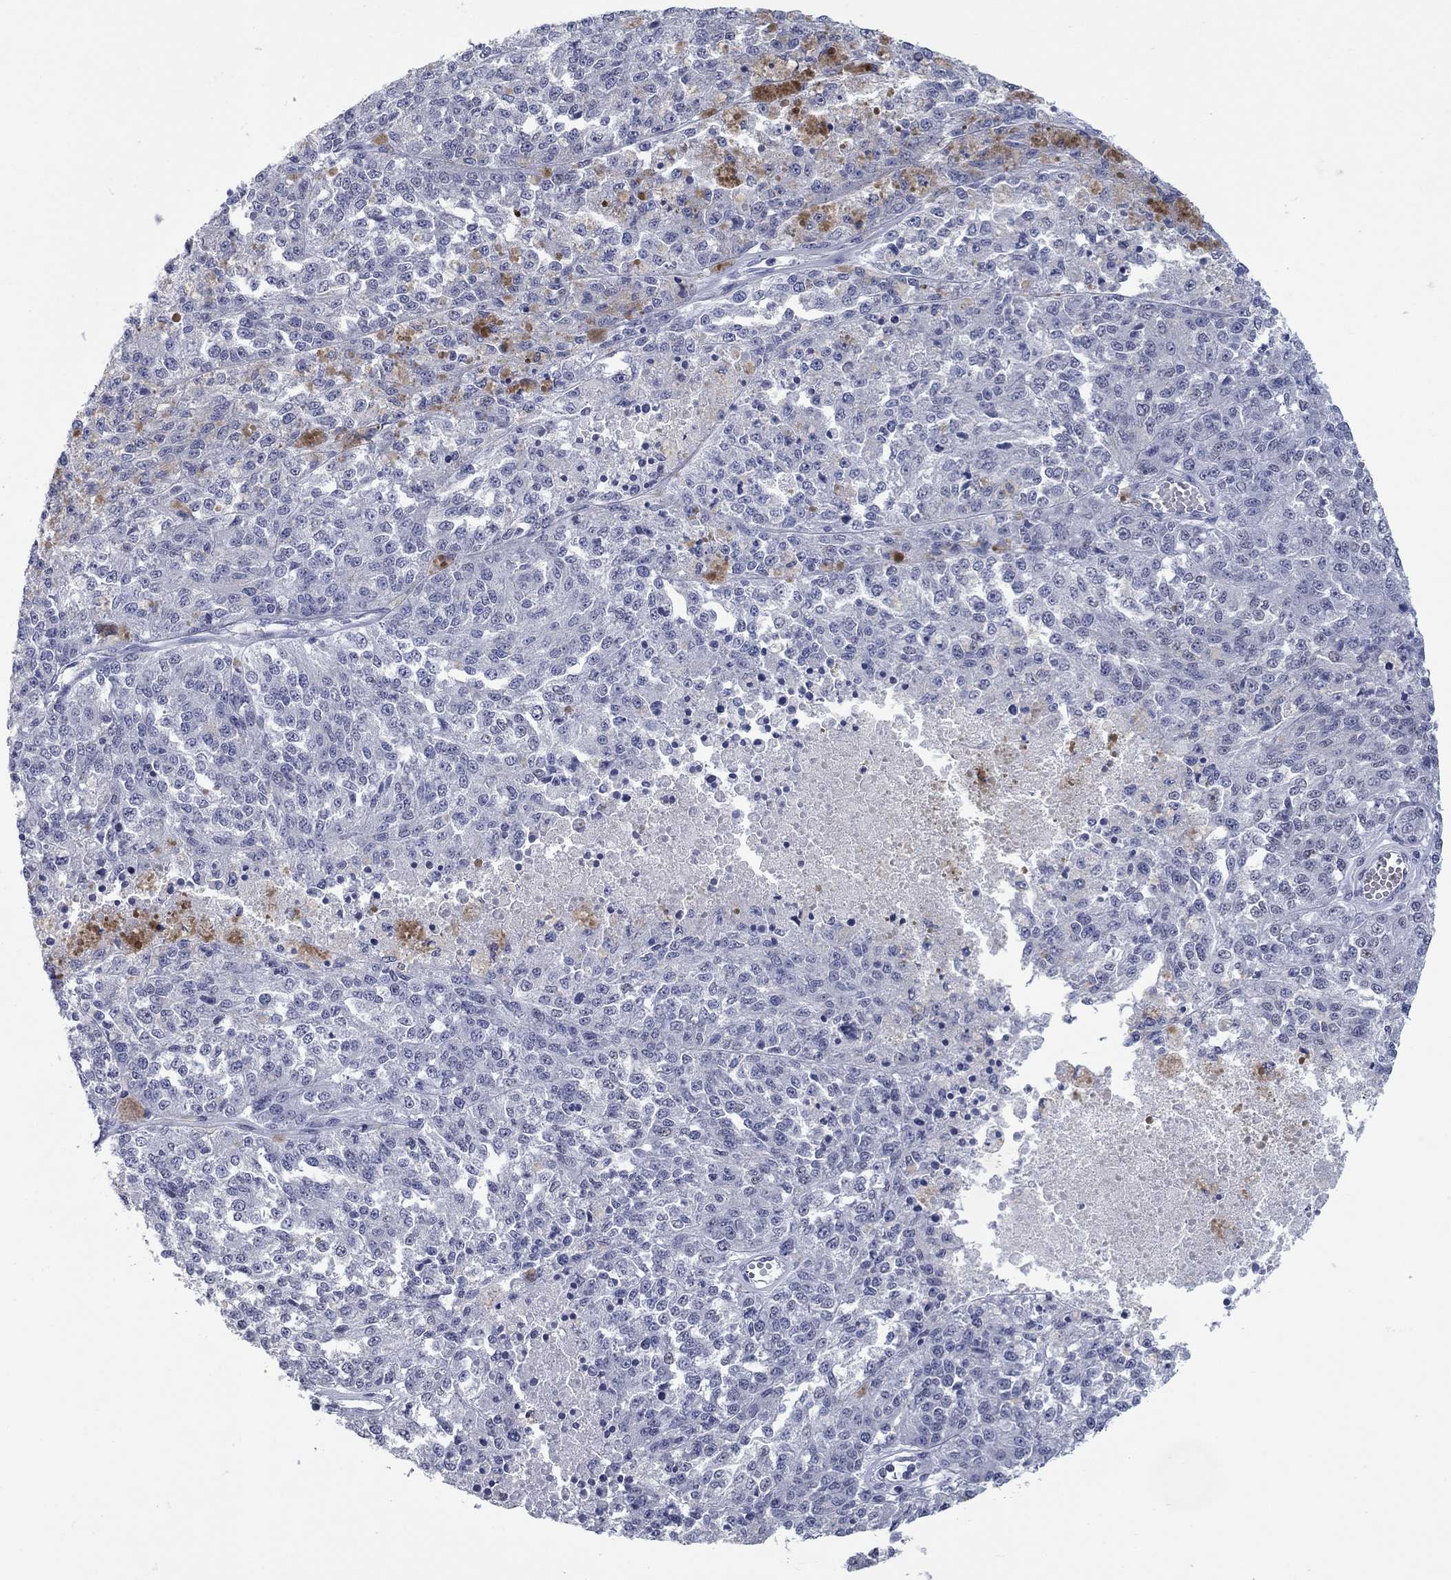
{"staining": {"intensity": "negative", "quantity": "none", "location": "none"}, "tissue": "melanoma", "cell_type": "Tumor cells", "image_type": "cancer", "snomed": [{"axis": "morphology", "description": "Malignant melanoma, Metastatic site"}, {"axis": "topography", "description": "Lymph node"}], "caption": "The histopathology image displays no staining of tumor cells in melanoma. Brightfield microscopy of immunohistochemistry (IHC) stained with DAB (brown) and hematoxylin (blue), captured at high magnification.", "gene": "NPAS3", "patient": {"sex": "female", "age": 64}}